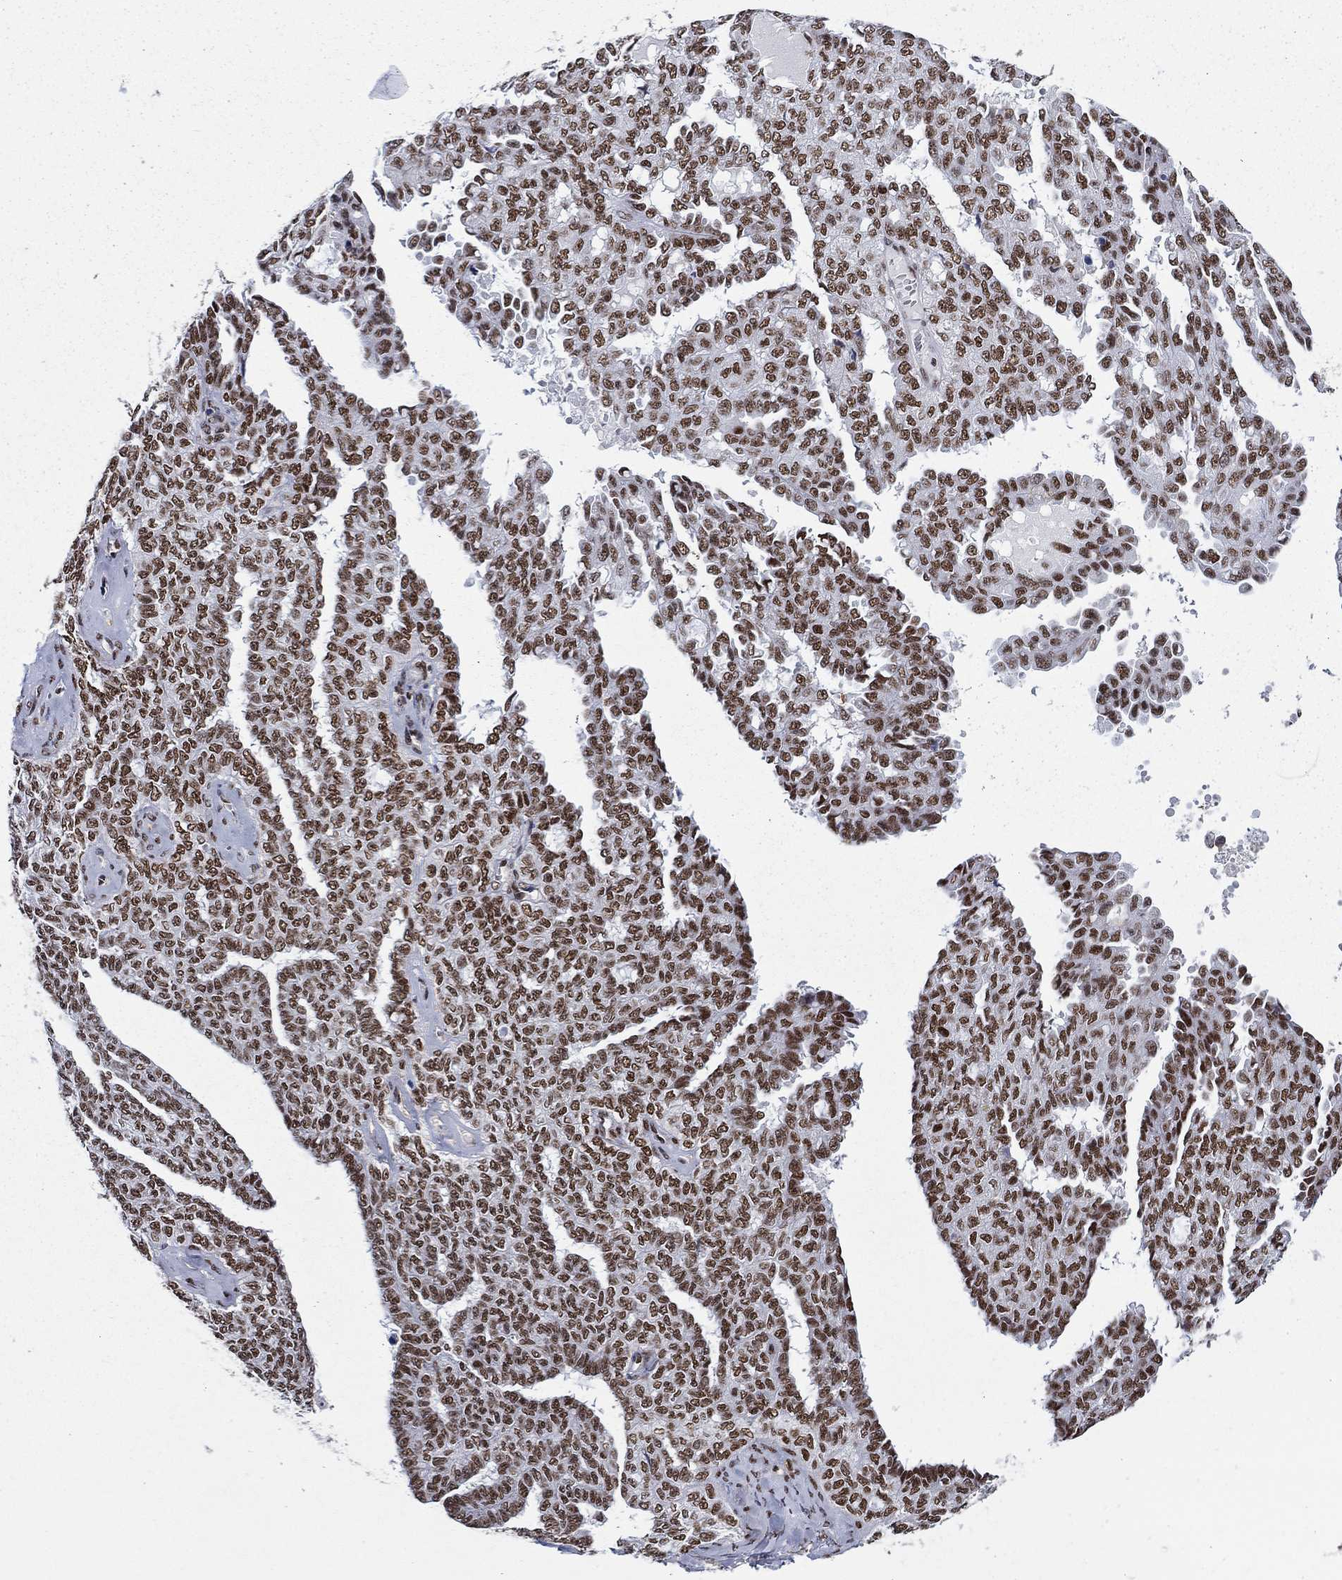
{"staining": {"intensity": "moderate", "quantity": ">75%", "location": "nuclear"}, "tissue": "ovarian cancer", "cell_type": "Tumor cells", "image_type": "cancer", "snomed": [{"axis": "morphology", "description": "Cystadenocarcinoma, serous, NOS"}, {"axis": "topography", "description": "Ovary"}], "caption": "The photomicrograph exhibits a brown stain indicating the presence of a protein in the nuclear of tumor cells in serous cystadenocarcinoma (ovarian).", "gene": "RPRD1B", "patient": {"sex": "female", "age": 71}}